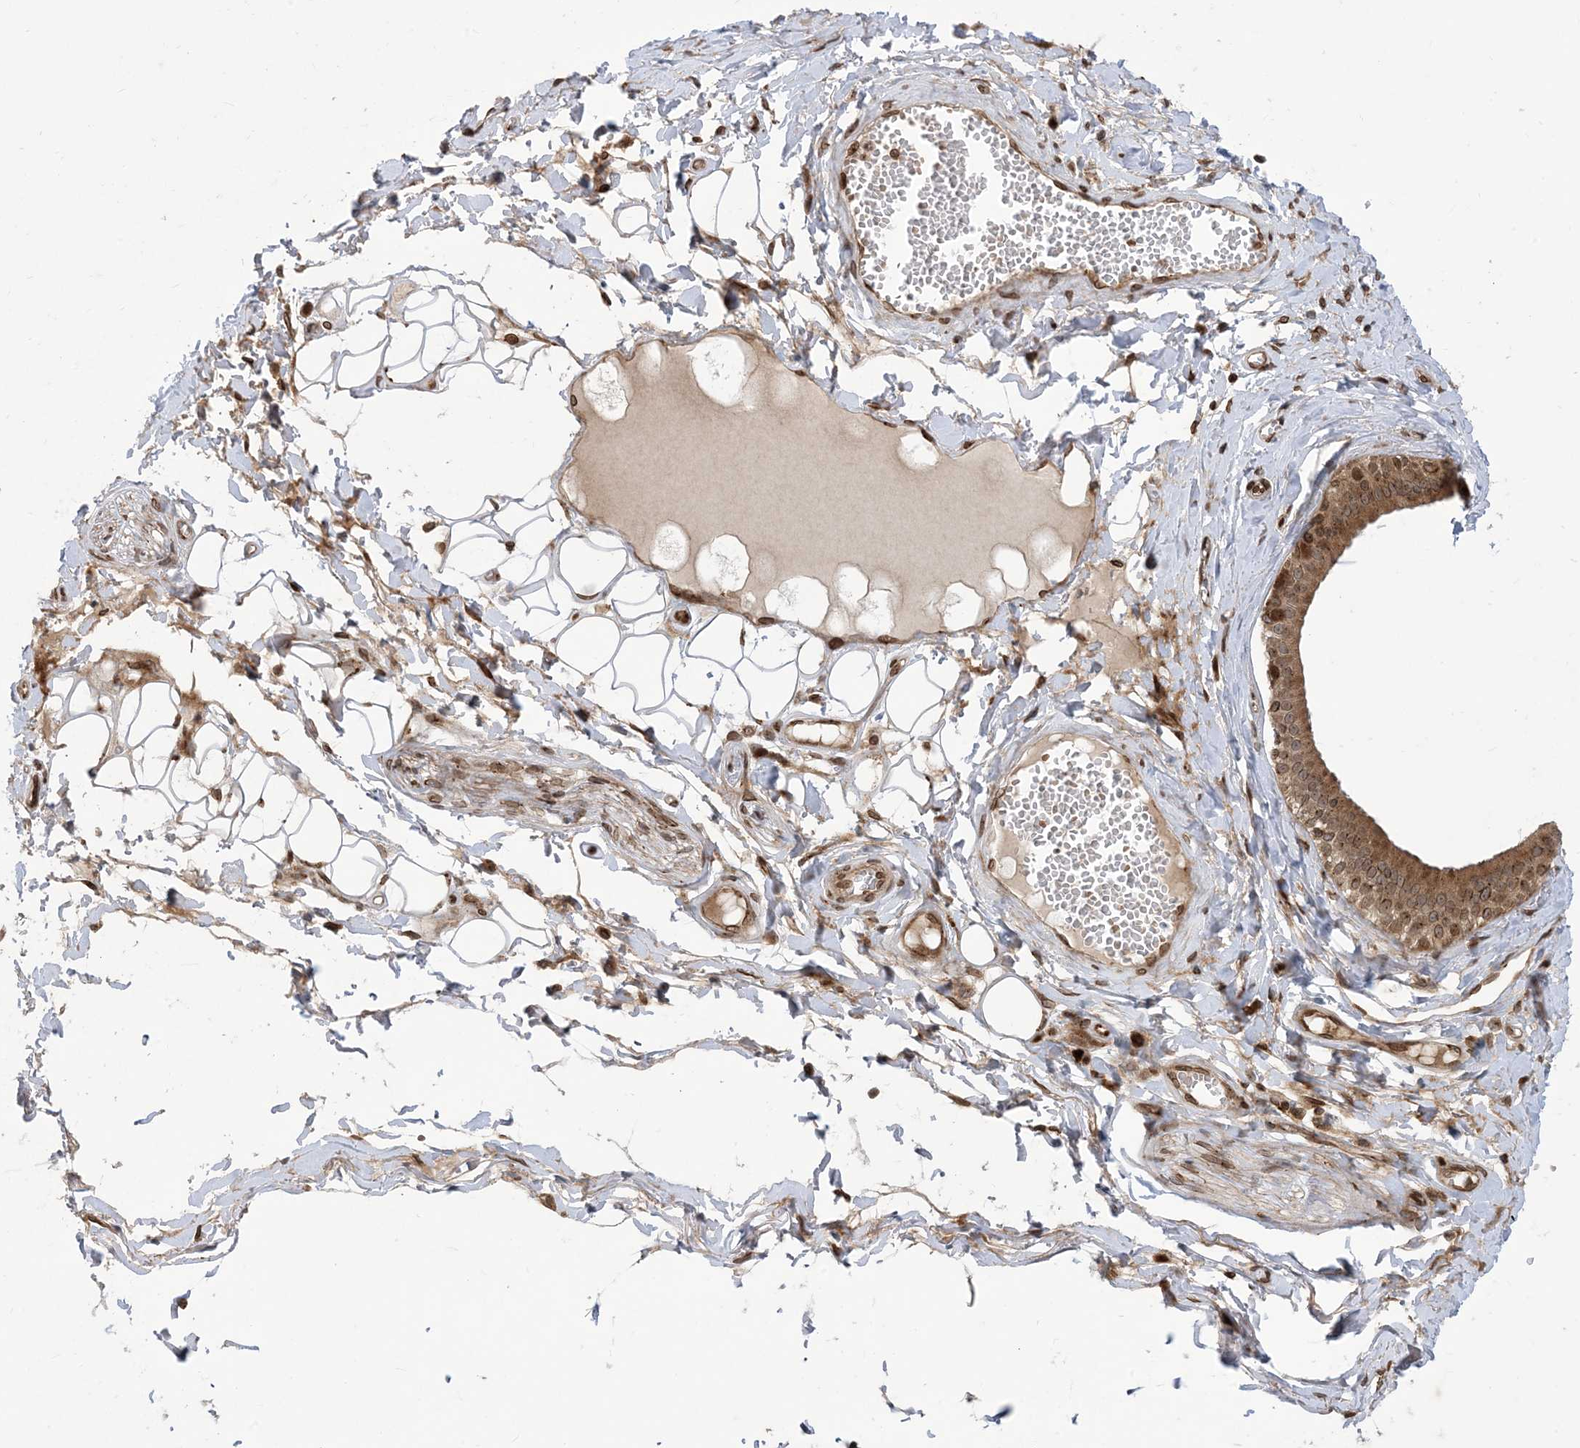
{"staining": {"intensity": "negative", "quantity": "none", "location": "none"}, "tissue": "adipose tissue", "cell_type": "Adipocytes", "image_type": "normal", "snomed": [{"axis": "morphology", "description": "Normal tissue, NOS"}, {"axis": "morphology", "description": "Inflammation, NOS"}, {"axis": "topography", "description": "Salivary gland"}, {"axis": "topography", "description": "Peripheral nerve tissue"}], "caption": "Adipose tissue was stained to show a protein in brown. There is no significant positivity in adipocytes. (DAB (3,3'-diaminobenzidine) immunohistochemistry (IHC) with hematoxylin counter stain).", "gene": "CASP4", "patient": {"sex": "female", "age": 75}}